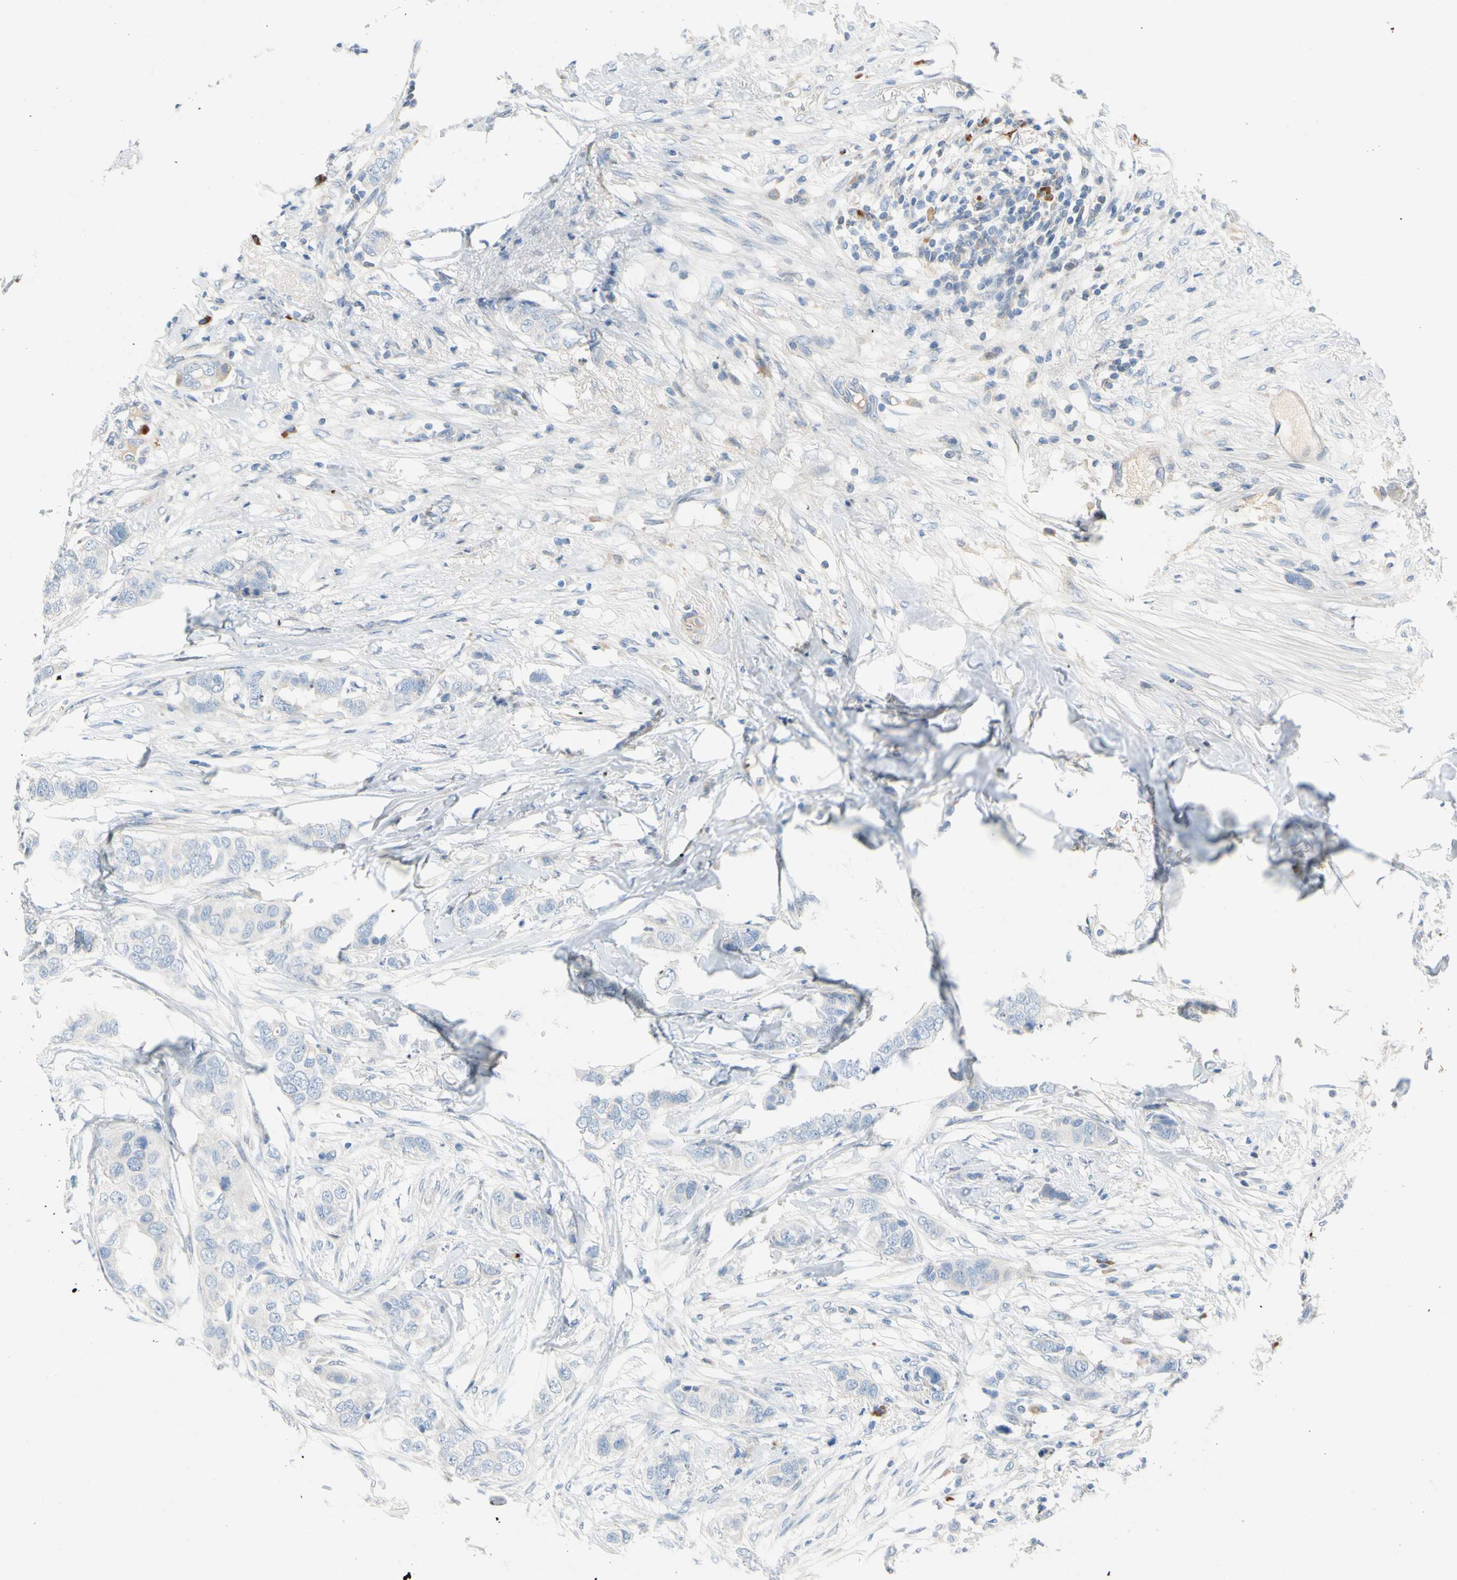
{"staining": {"intensity": "negative", "quantity": "none", "location": "none"}, "tissue": "breast cancer", "cell_type": "Tumor cells", "image_type": "cancer", "snomed": [{"axis": "morphology", "description": "Duct carcinoma"}, {"axis": "topography", "description": "Breast"}], "caption": "Photomicrograph shows no protein expression in tumor cells of infiltrating ductal carcinoma (breast) tissue.", "gene": "PPBP", "patient": {"sex": "female", "age": 50}}